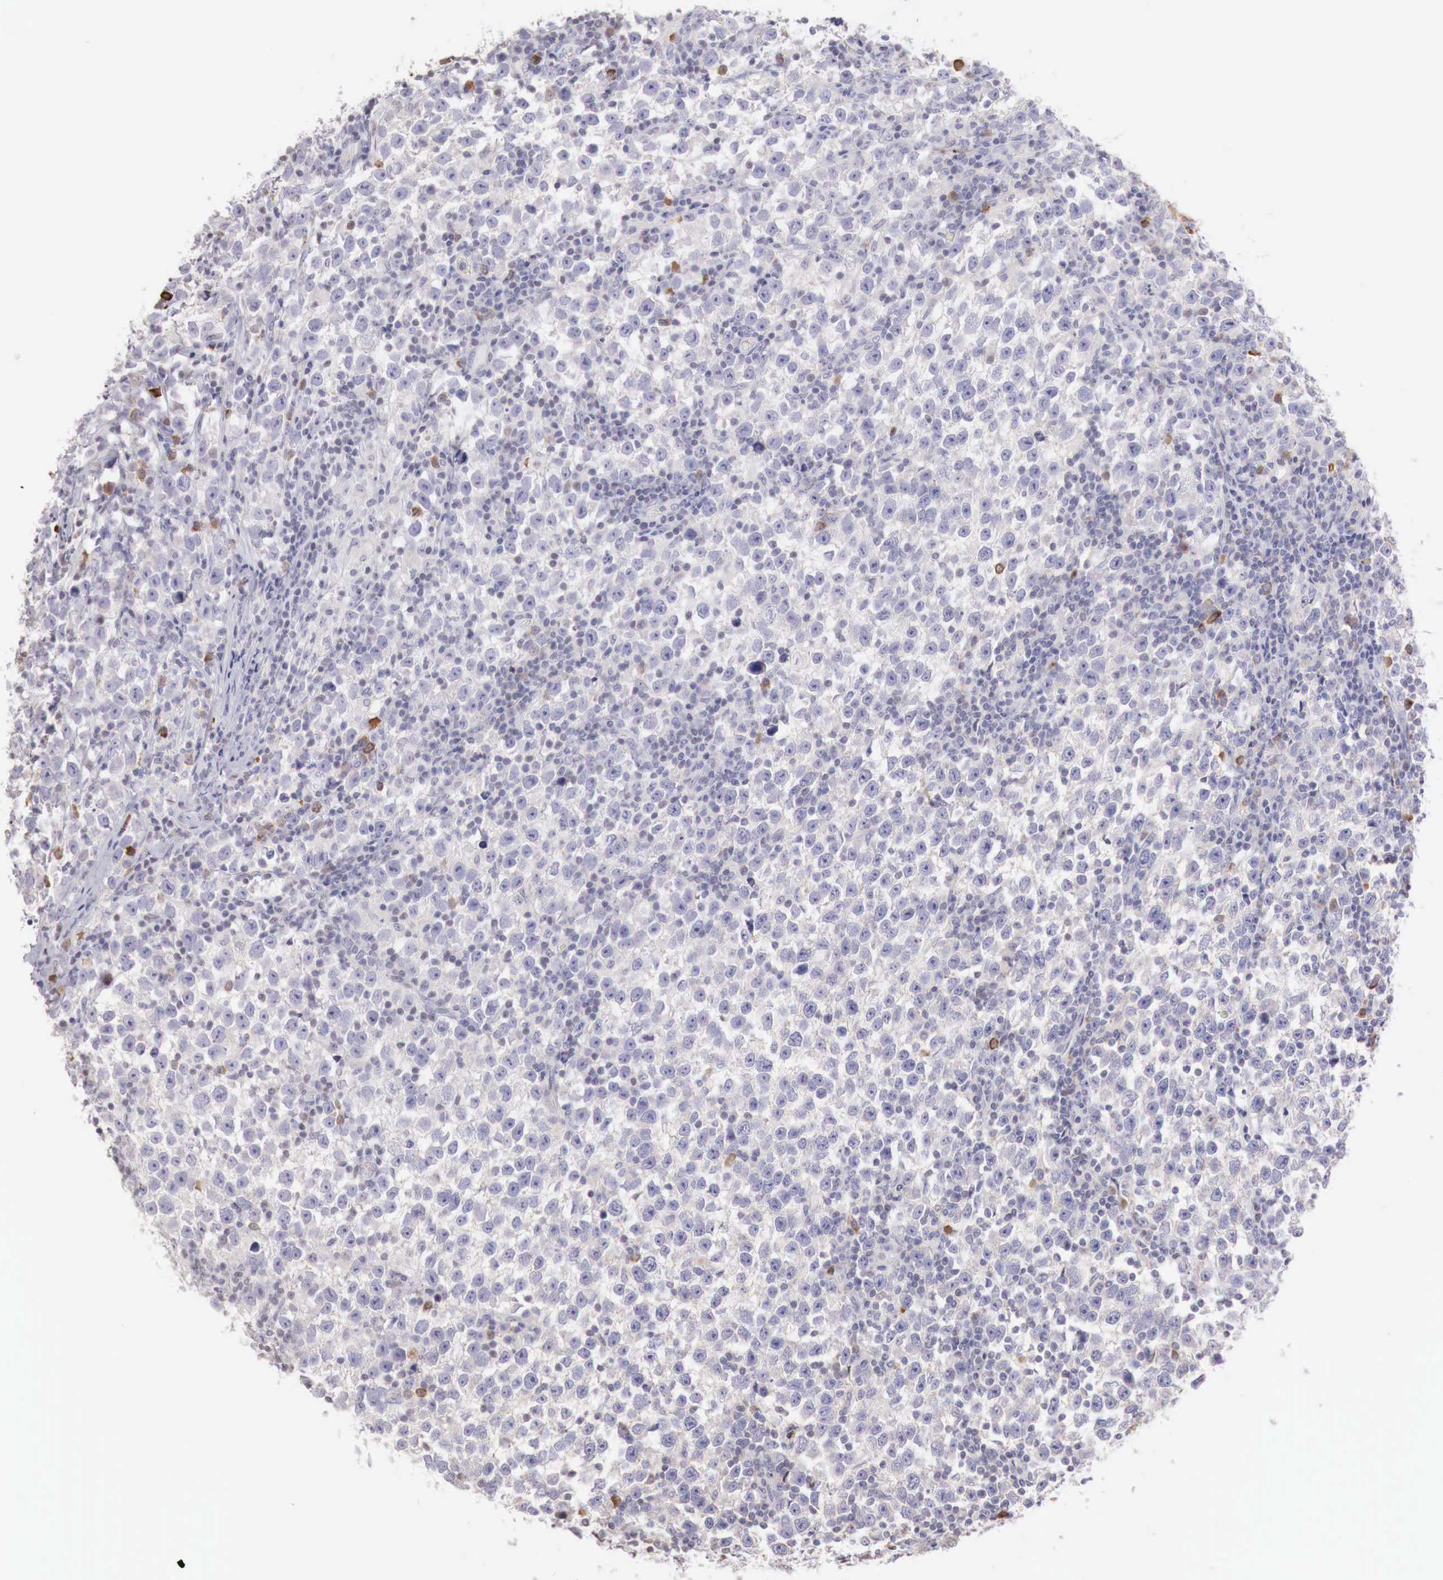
{"staining": {"intensity": "negative", "quantity": "none", "location": "none"}, "tissue": "testis cancer", "cell_type": "Tumor cells", "image_type": "cancer", "snomed": [{"axis": "morphology", "description": "Seminoma, NOS"}, {"axis": "topography", "description": "Testis"}], "caption": "High power microscopy histopathology image of an immunohistochemistry (IHC) image of seminoma (testis), revealing no significant expression in tumor cells.", "gene": "XPNPEP2", "patient": {"sex": "male", "age": 43}}